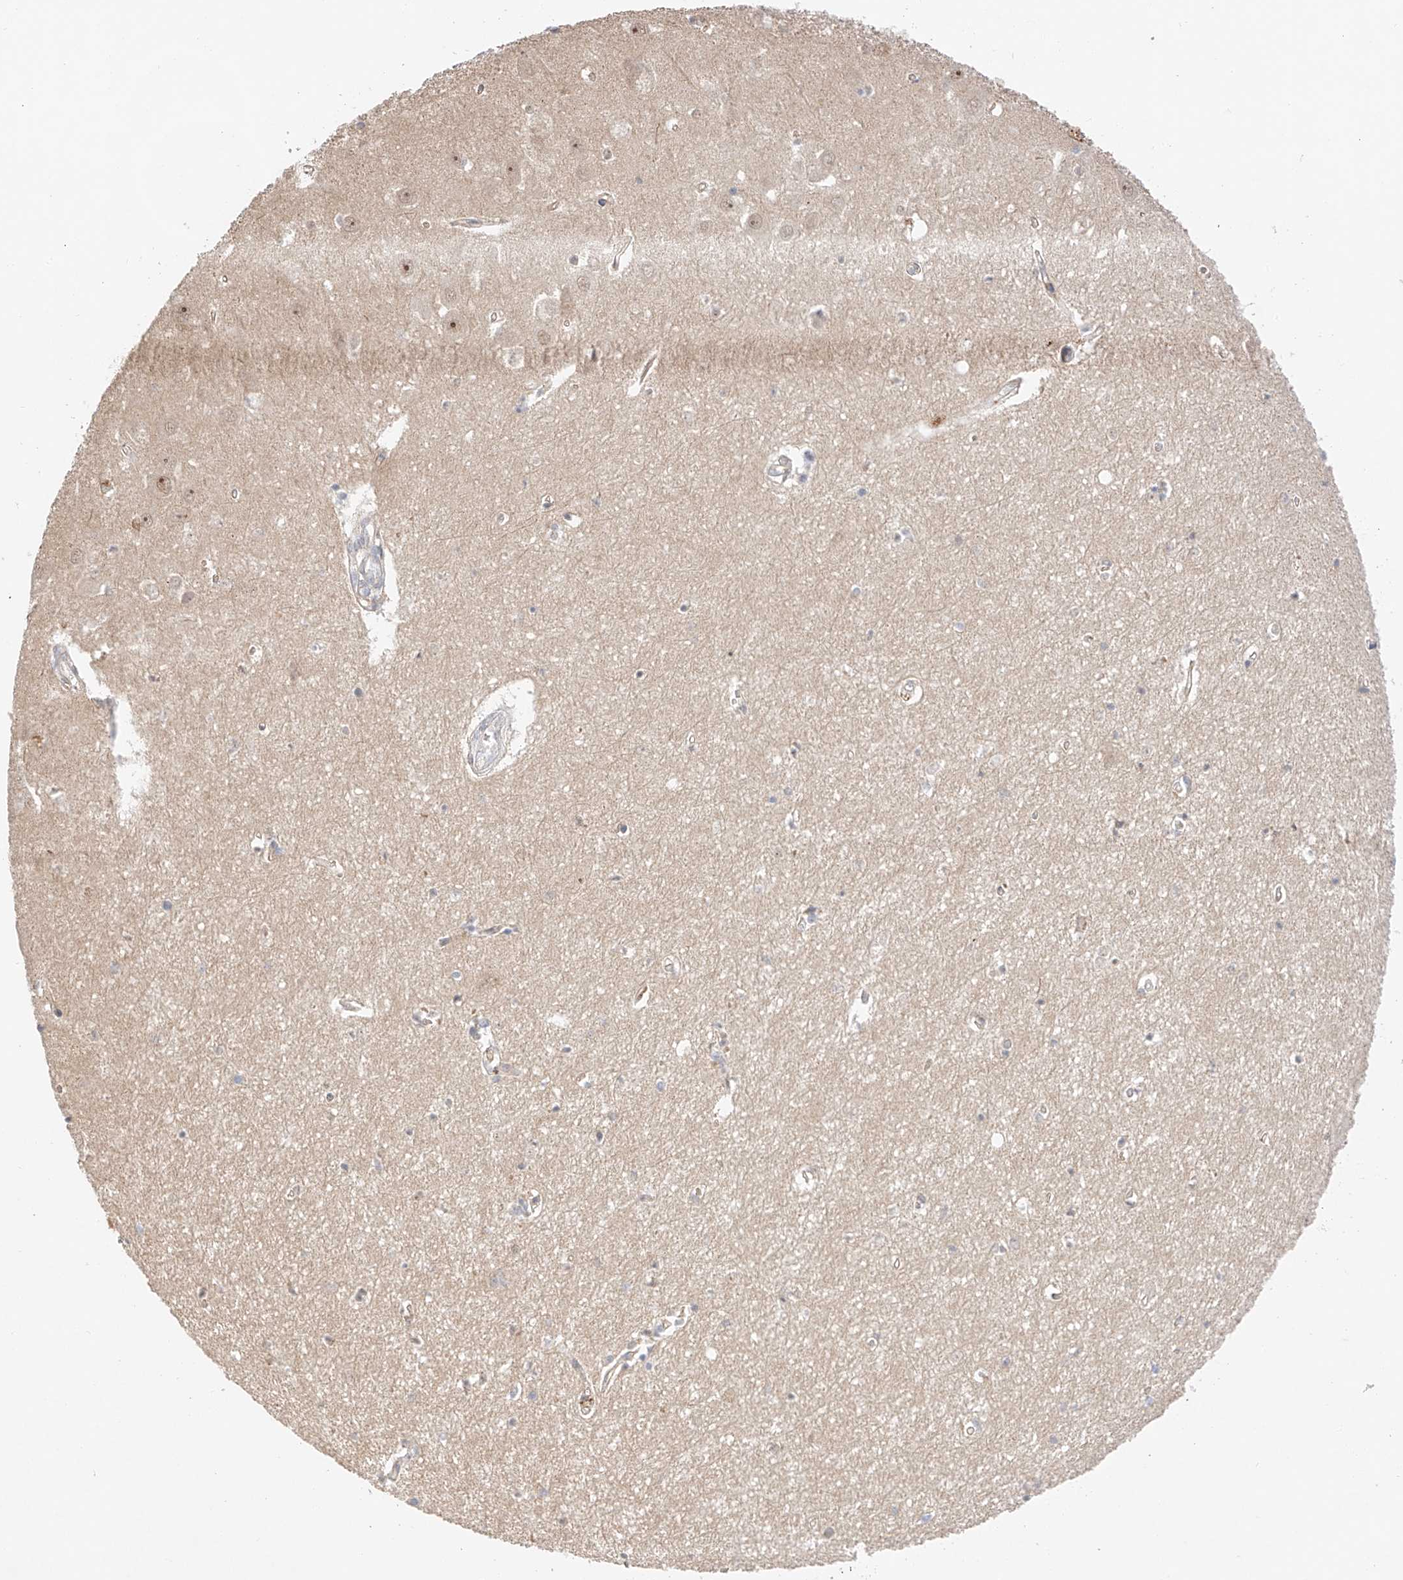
{"staining": {"intensity": "negative", "quantity": "none", "location": "none"}, "tissue": "hippocampus", "cell_type": "Glial cells", "image_type": "normal", "snomed": [{"axis": "morphology", "description": "Normal tissue, NOS"}, {"axis": "topography", "description": "Hippocampus"}], "caption": "This is an immunohistochemistry micrograph of unremarkable human hippocampus. There is no expression in glial cells.", "gene": "IL22RA2", "patient": {"sex": "female", "age": 64}}